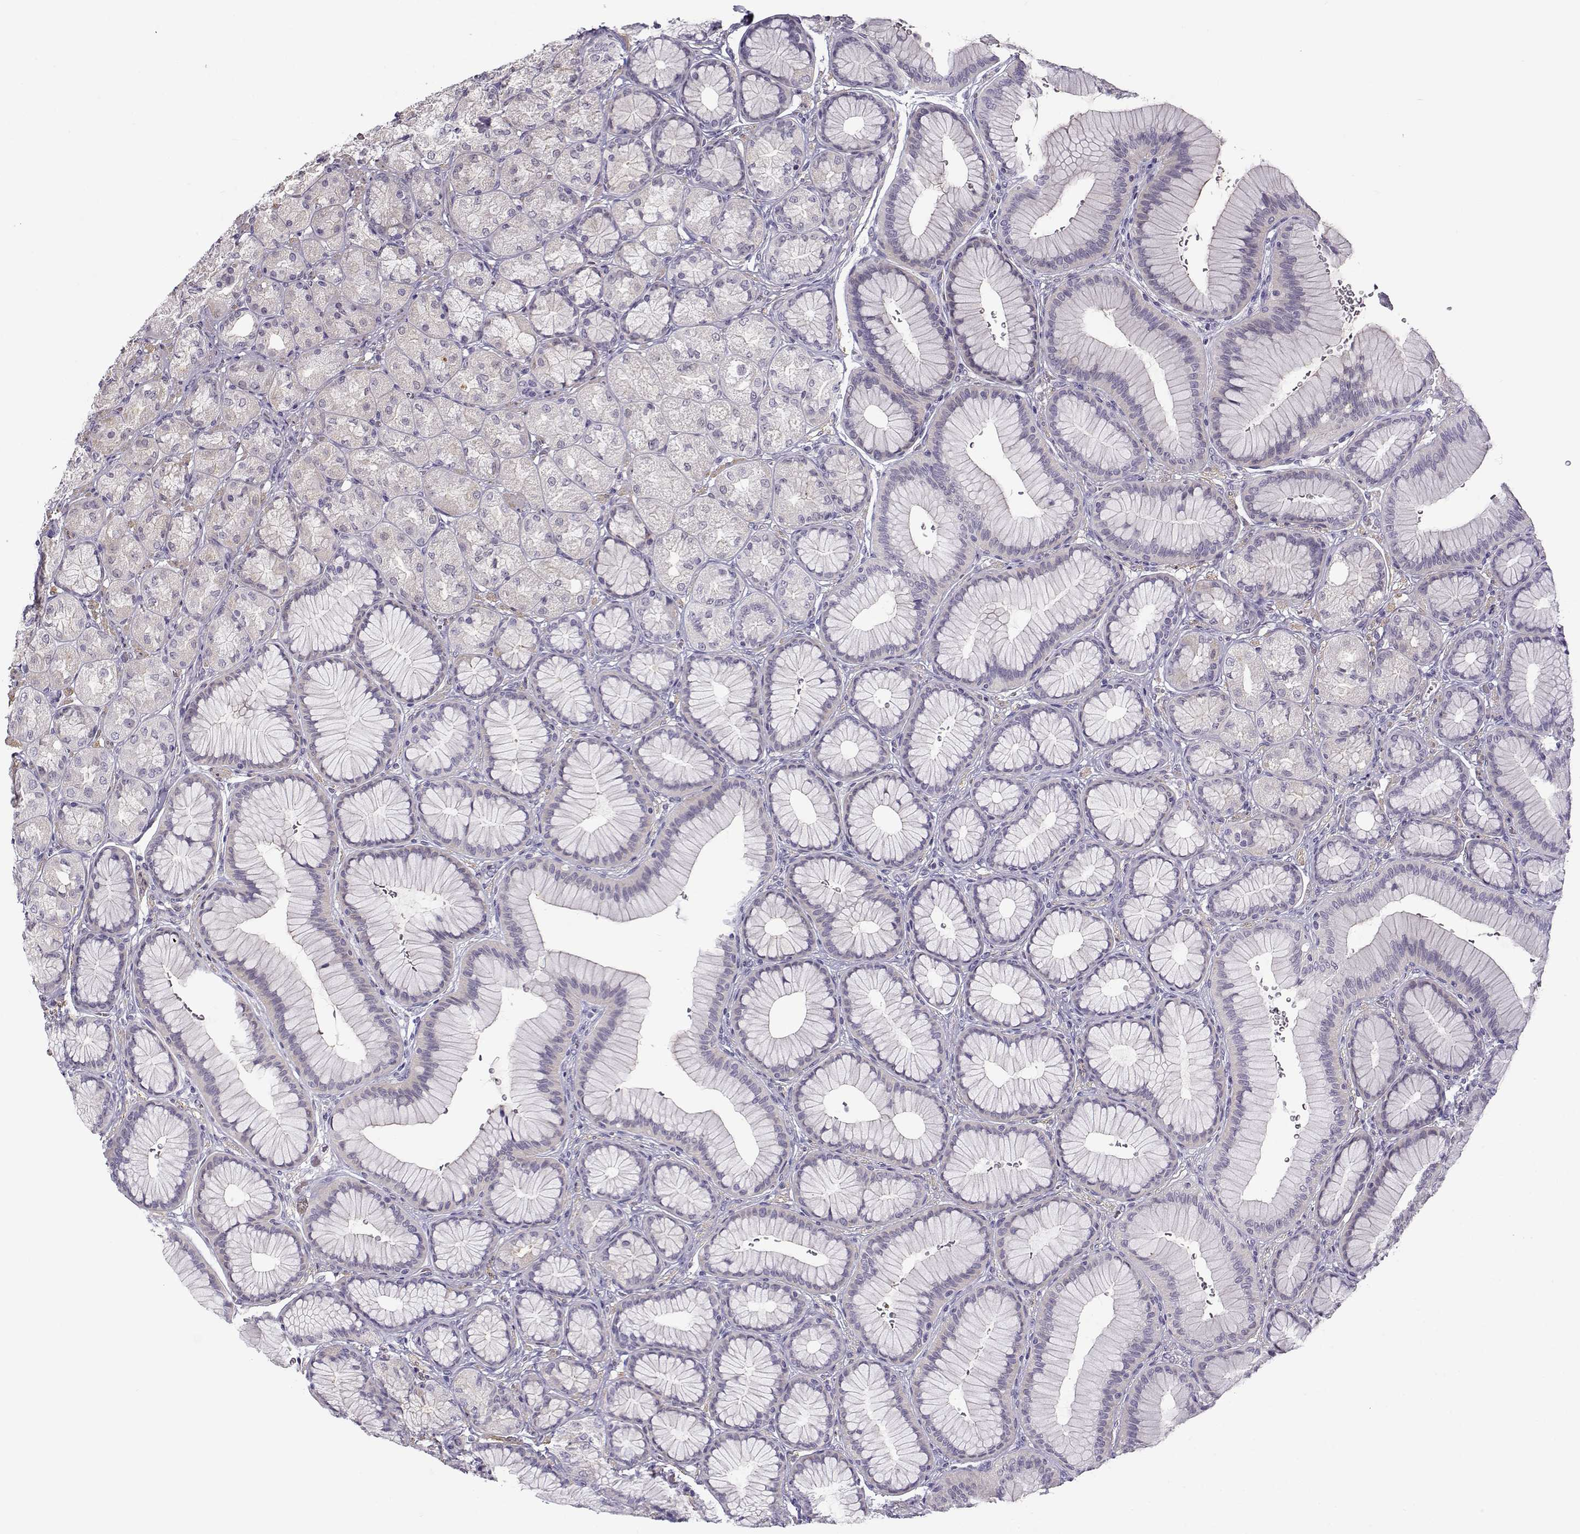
{"staining": {"intensity": "weak", "quantity": "<25%", "location": "cytoplasmic/membranous"}, "tissue": "stomach", "cell_type": "Glandular cells", "image_type": "normal", "snomed": [{"axis": "morphology", "description": "Normal tissue, NOS"}, {"axis": "morphology", "description": "Adenocarcinoma, NOS"}, {"axis": "morphology", "description": "Adenocarcinoma, High grade"}, {"axis": "topography", "description": "Stomach, upper"}, {"axis": "topography", "description": "Stomach"}], "caption": "High magnification brightfield microscopy of benign stomach stained with DAB (3,3'-diaminobenzidine) (brown) and counterstained with hematoxylin (blue): glandular cells show no significant positivity. (Immunohistochemistry, brightfield microscopy, high magnification).", "gene": "UCP3", "patient": {"sex": "female", "age": 65}}